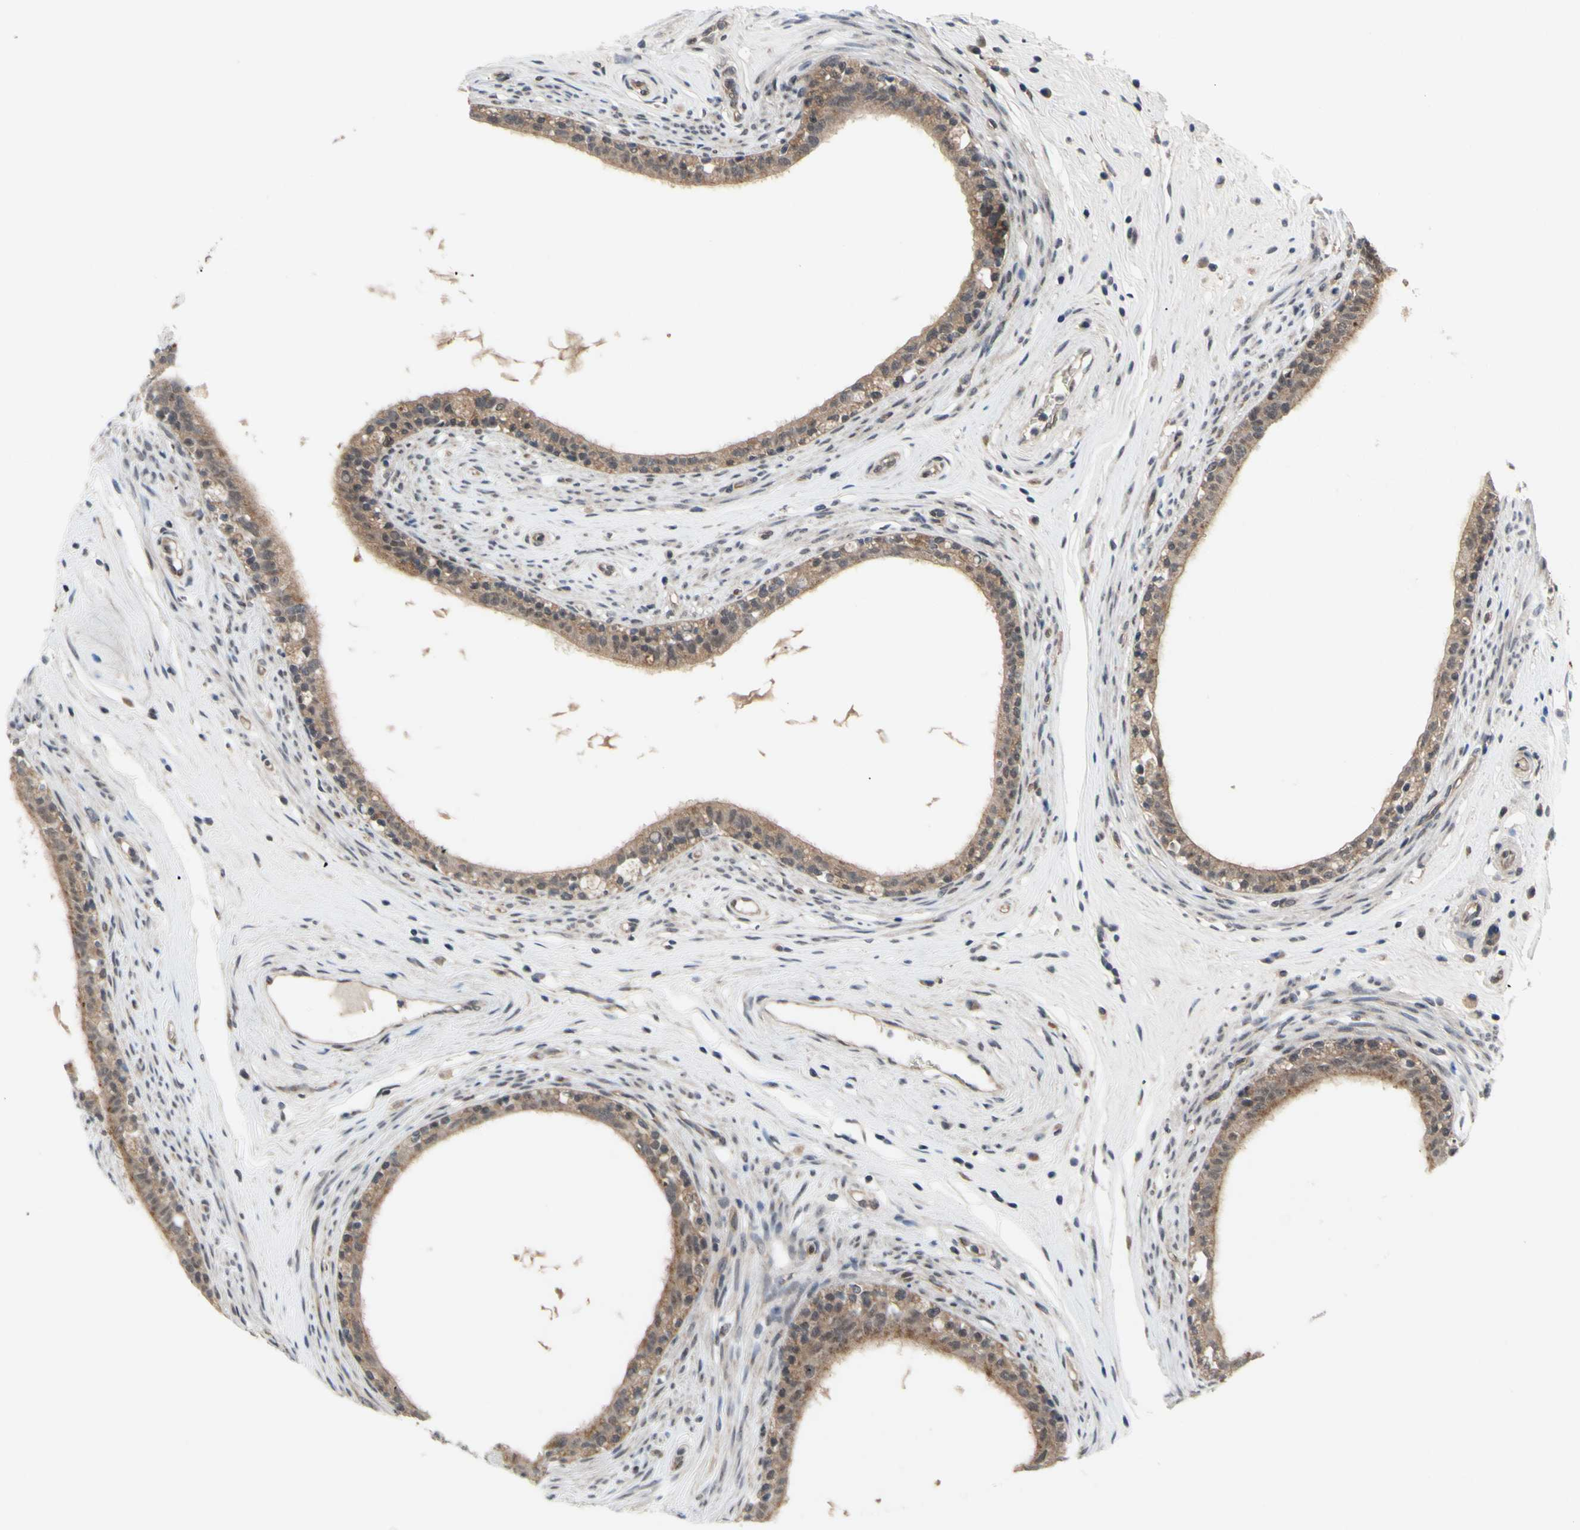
{"staining": {"intensity": "moderate", "quantity": ">75%", "location": "cytoplasmic/membranous"}, "tissue": "epididymis", "cell_type": "Glandular cells", "image_type": "normal", "snomed": [{"axis": "morphology", "description": "Normal tissue, NOS"}, {"axis": "morphology", "description": "Inflammation, NOS"}, {"axis": "topography", "description": "Epididymis"}], "caption": "A high-resolution micrograph shows immunohistochemistry staining of benign epididymis, which reveals moderate cytoplasmic/membranous expression in approximately >75% of glandular cells.", "gene": "TRDMT1", "patient": {"sex": "male", "age": 84}}